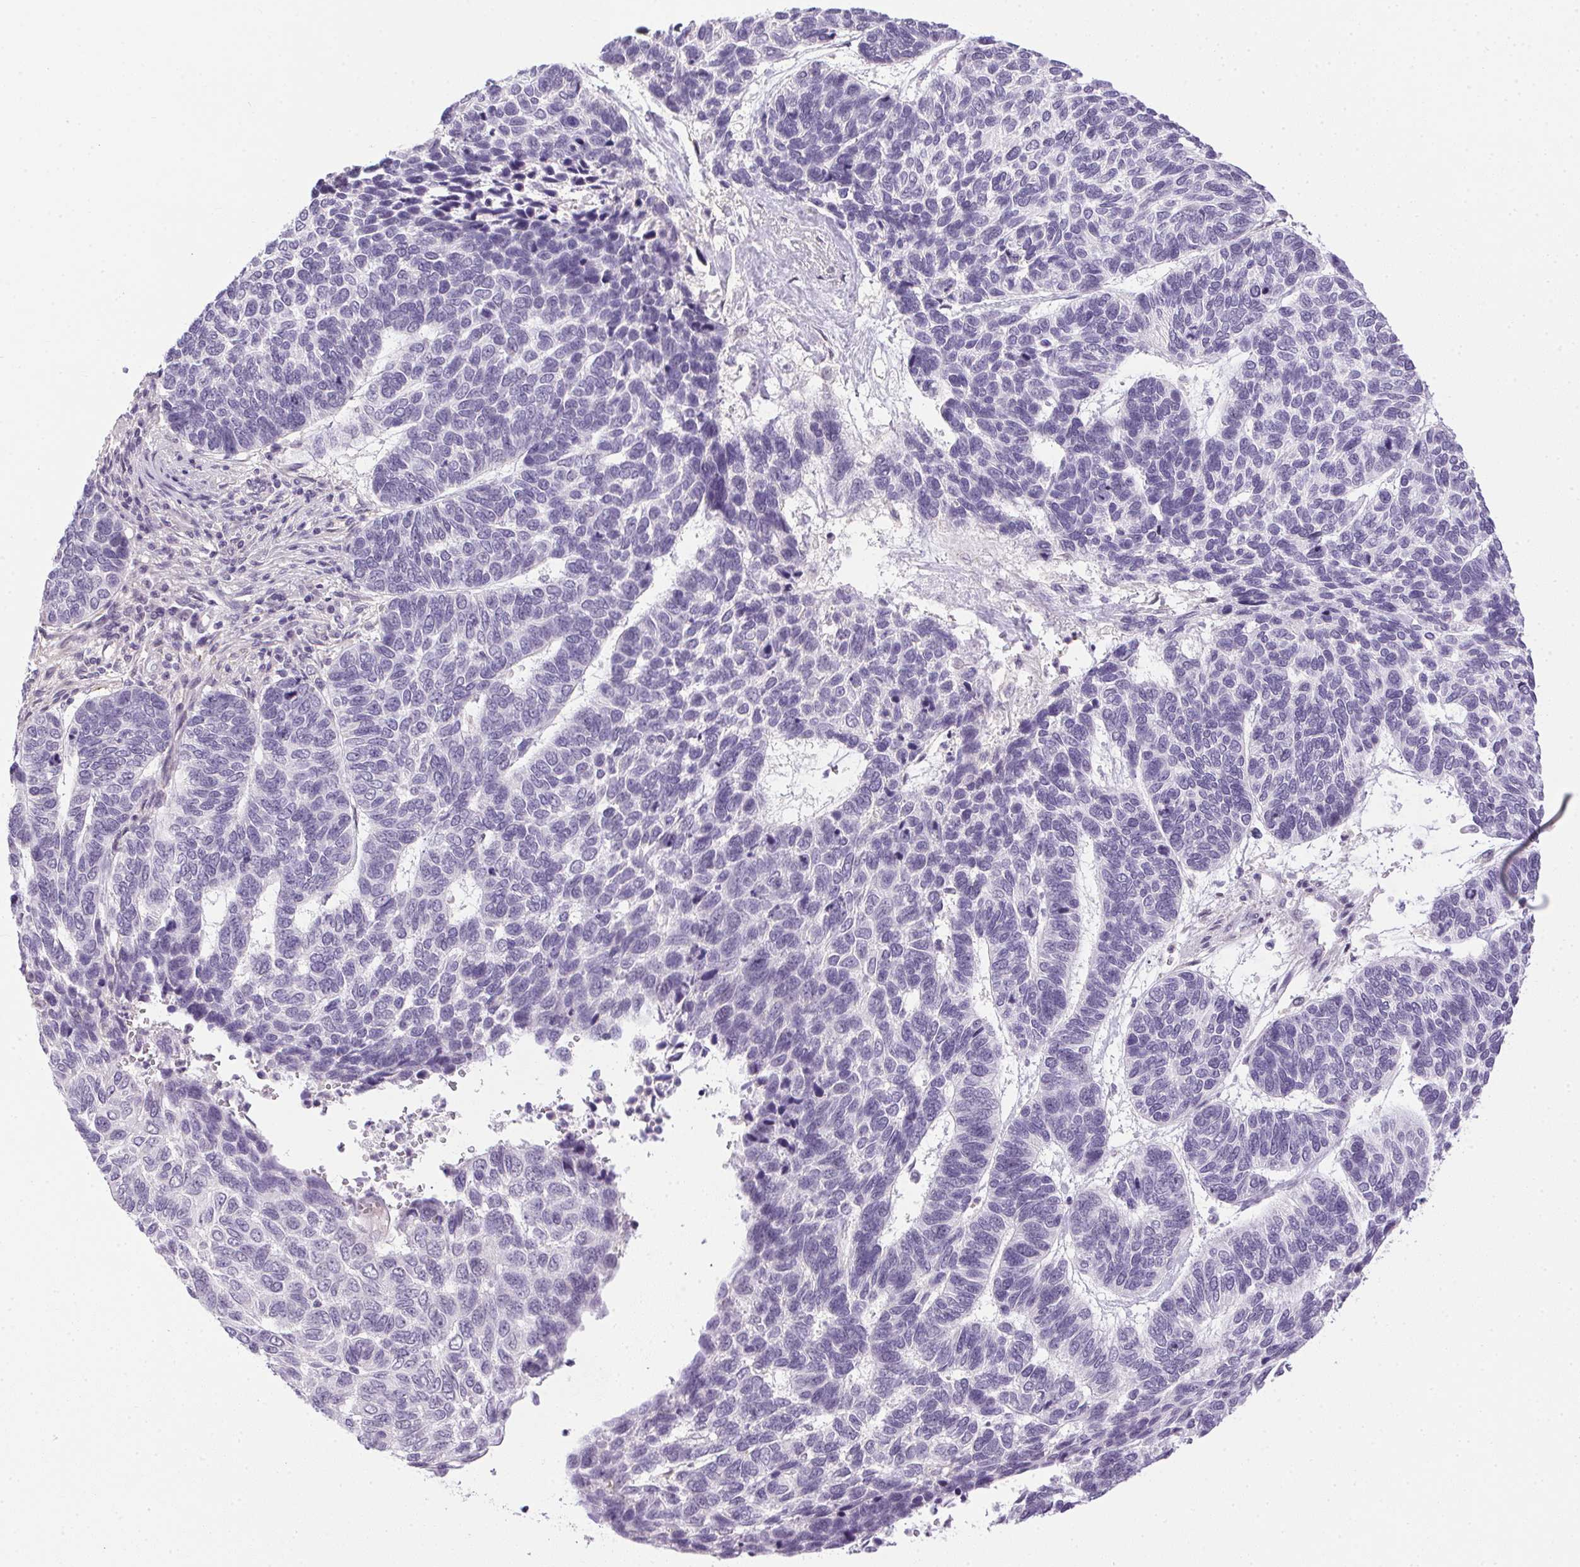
{"staining": {"intensity": "negative", "quantity": "none", "location": "none"}, "tissue": "skin cancer", "cell_type": "Tumor cells", "image_type": "cancer", "snomed": [{"axis": "morphology", "description": "Basal cell carcinoma"}, {"axis": "topography", "description": "Skin"}], "caption": "The histopathology image displays no significant staining in tumor cells of skin basal cell carcinoma.", "gene": "PRL", "patient": {"sex": "female", "age": 65}}